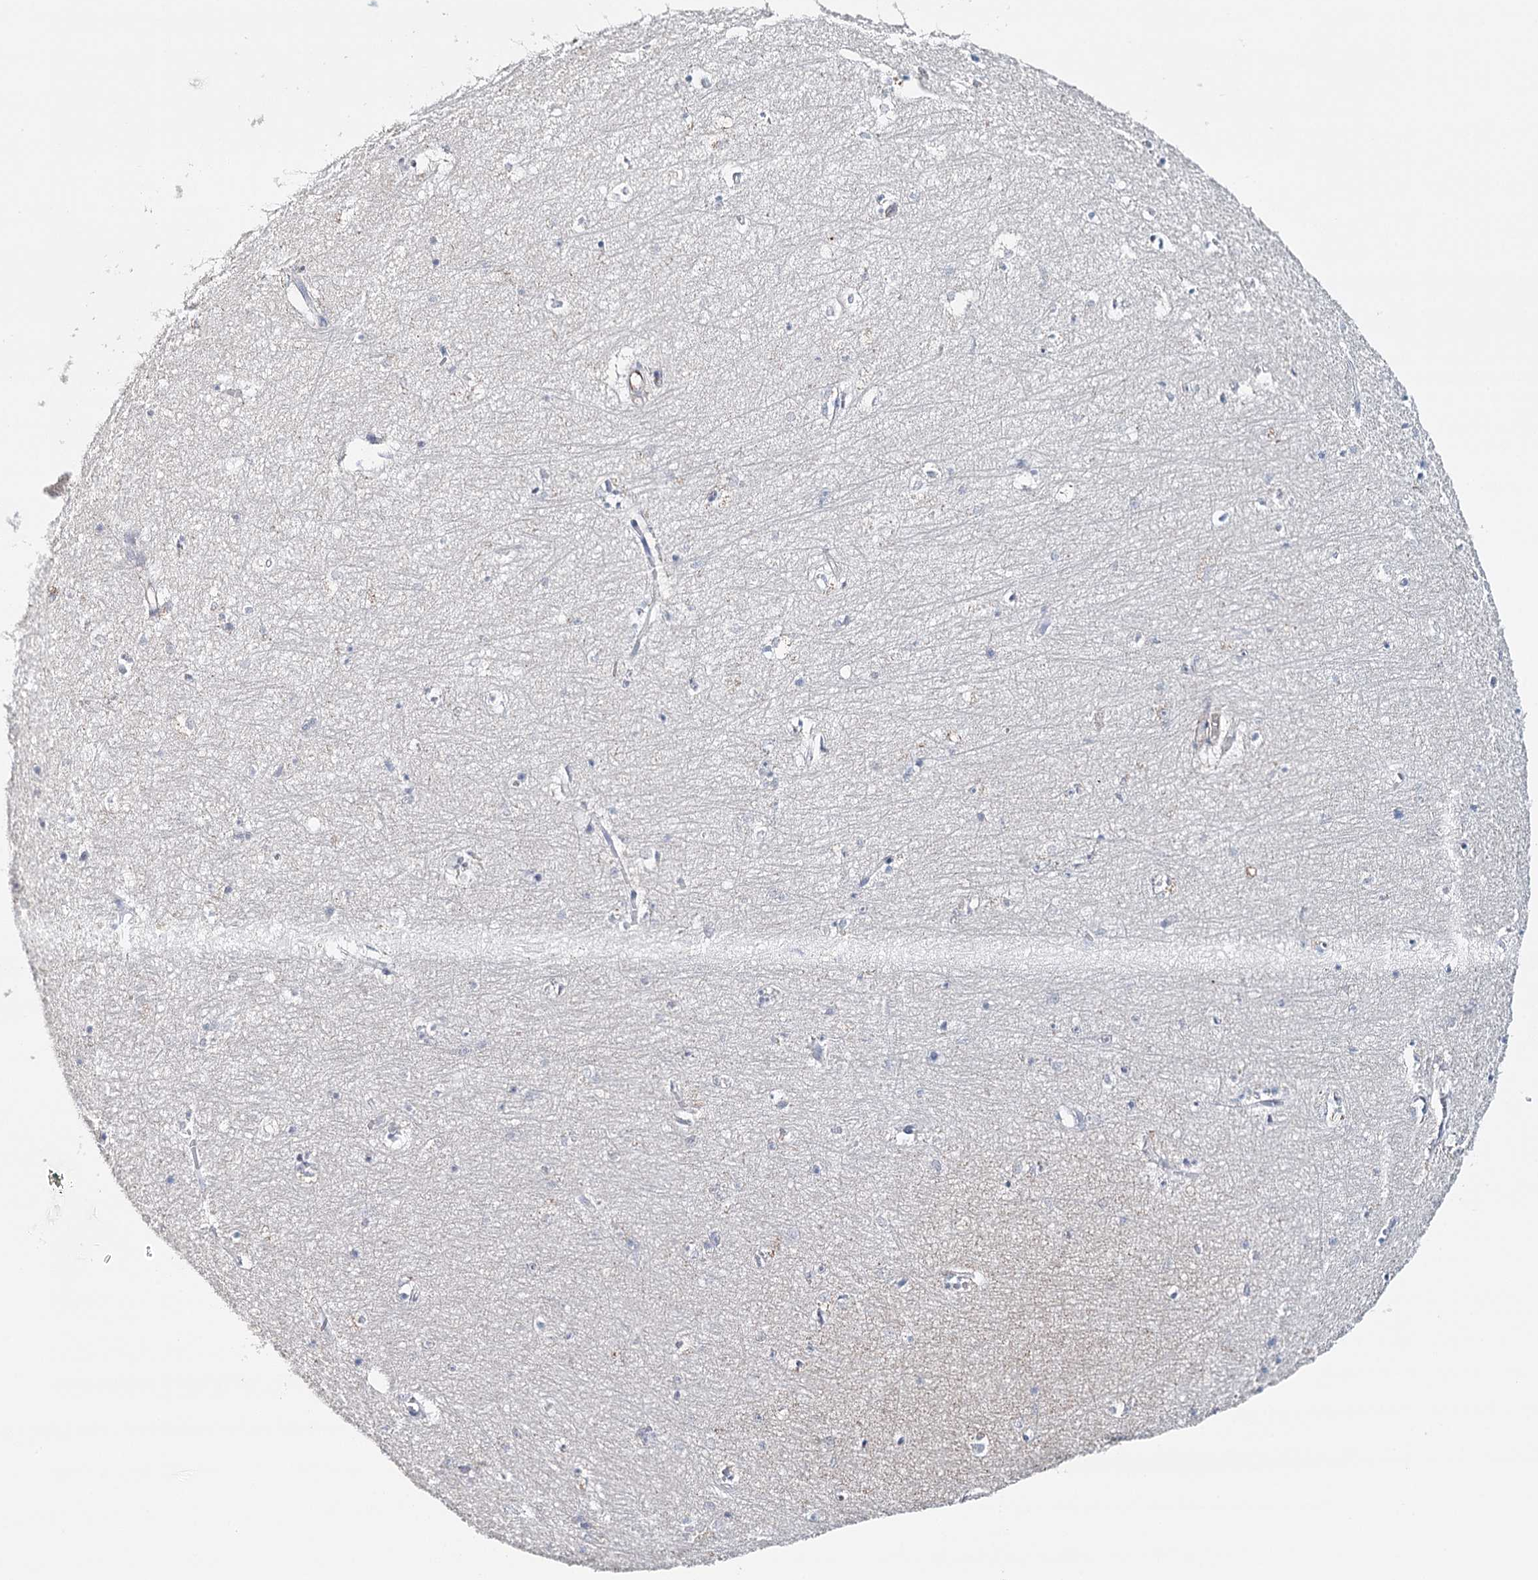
{"staining": {"intensity": "negative", "quantity": "none", "location": "none"}, "tissue": "hippocampus", "cell_type": "Glial cells", "image_type": "normal", "snomed": [{"axis": "morphology", "description": "Normal tissue, NOS"}, {"axis": "topography", "description": "Hippocampus"}], "caption": "IHC micrograph of benign hippocampus stained for a protein (brown), which demonstrates no expression in glial cells.", "gene": "SYNPO", "patient": {"sex": "female", "age": 64}}